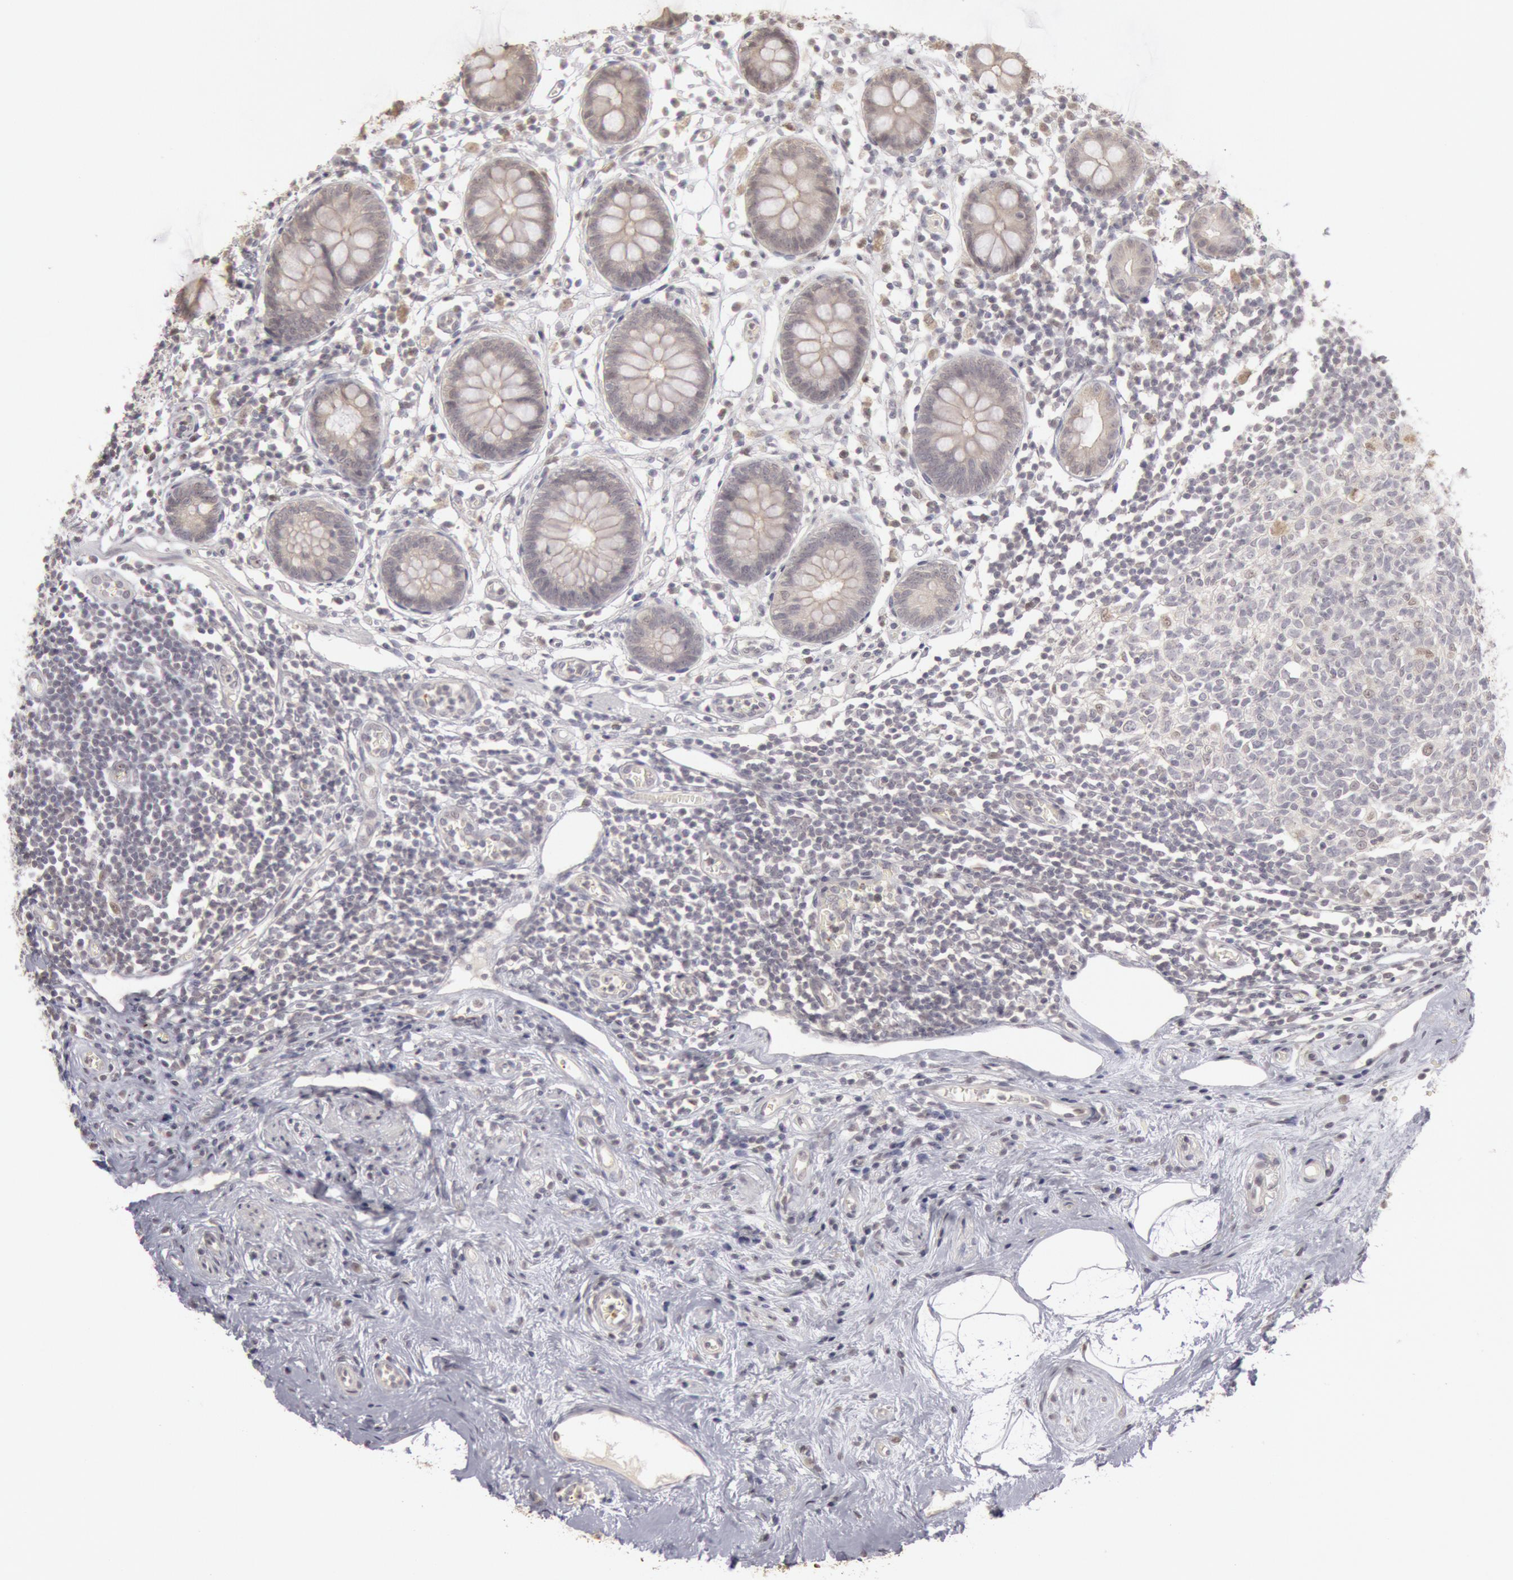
{"staining": {"intensity": "negative", "quantity": "none", "location": "none"}, "tissue": "appendix", "cell_type": "Glandular cells", "image_type": "normal", "snomed": [{"axis": "morphology", "description": "Normal tissue, NOS"}, {"axis": "topography", "description": "Appendix"}], "caption": "This is an IHC histopathology image of normal human appendix. There is no expression in glandular cells.", "gene": "RIMBP3B", "patient": {"sex": "male", "age": 38}}